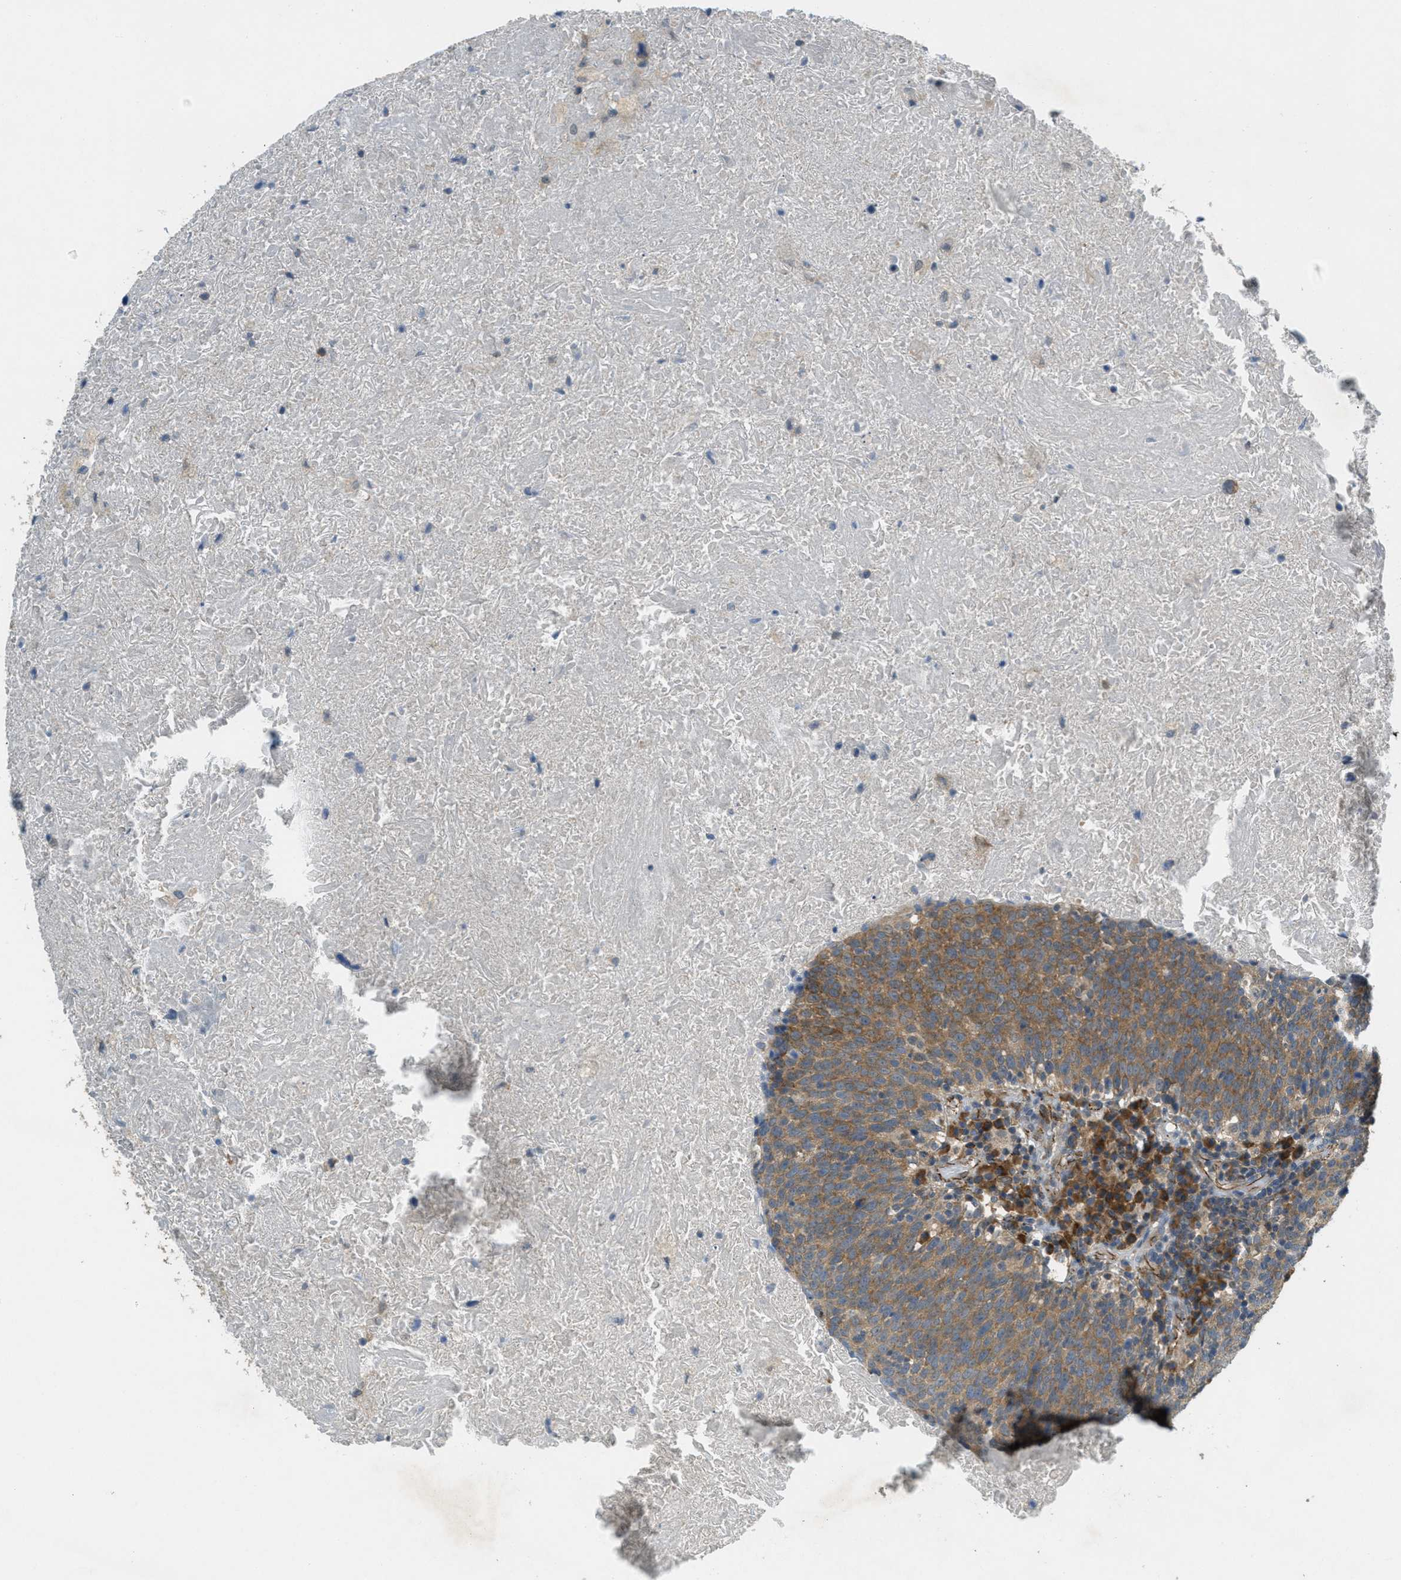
{"staining": {"intensity": "moderate", "quantity": ">75%", "location": "cytoplasmic/membranous"}, "tissue": "head and neck cancer", "cell_type": "Tumor cells", "image_type": "cancer", "snomed": [{"axis": "morphology", "description": "Squamous cell carcinoma, NOS"}, {"axis": "morphology", "description": "Squamous cell carcinoma, metastatic, NOS"}, {"axis": "topography", "description": "Lymph node"}, {"axis": "topography", "description": "Head-Neck"}], "caption": "There is medium levels of moderate cytoplasmic/membranous positivity in tumor cells of head and neck cancer, as demonstrated by immunohistochemical staining (brown color).", "gene": "JCAD", "patient": {"sex": "male", "age": 62}}